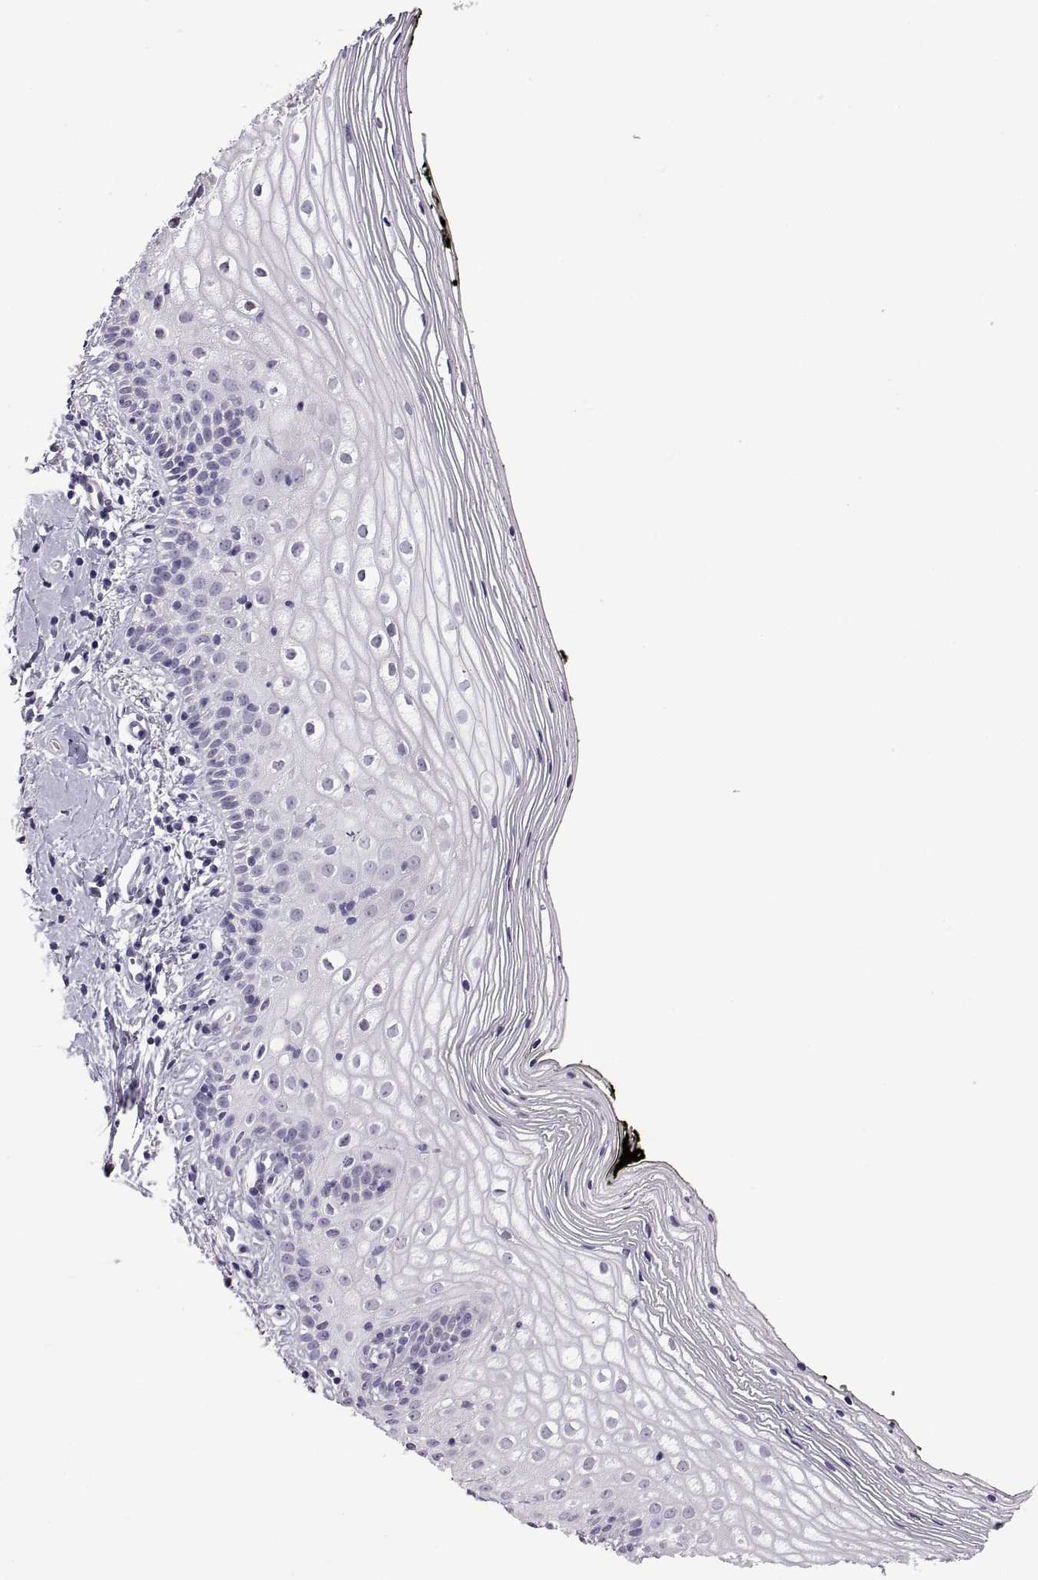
{"staining": {"intensity": "negative", "quantity": "none", "location": "none"}, "tissue": "vagina", "cell_type": "Squamous epithelial cells", "image_type": "normal", "snomed": [{"axis": "morphology", "description": "Normal tissue, NOS"}, {"axis": "topography", "description": "Vagina"}], "caption": "Immunohistochemistry histopathology image of normal human vagina stained for a protein (brown), which shows no staining in squamous epithelial cells.", "gene": "FAM170A", "patient": {"sex": "female", "age": 47}}